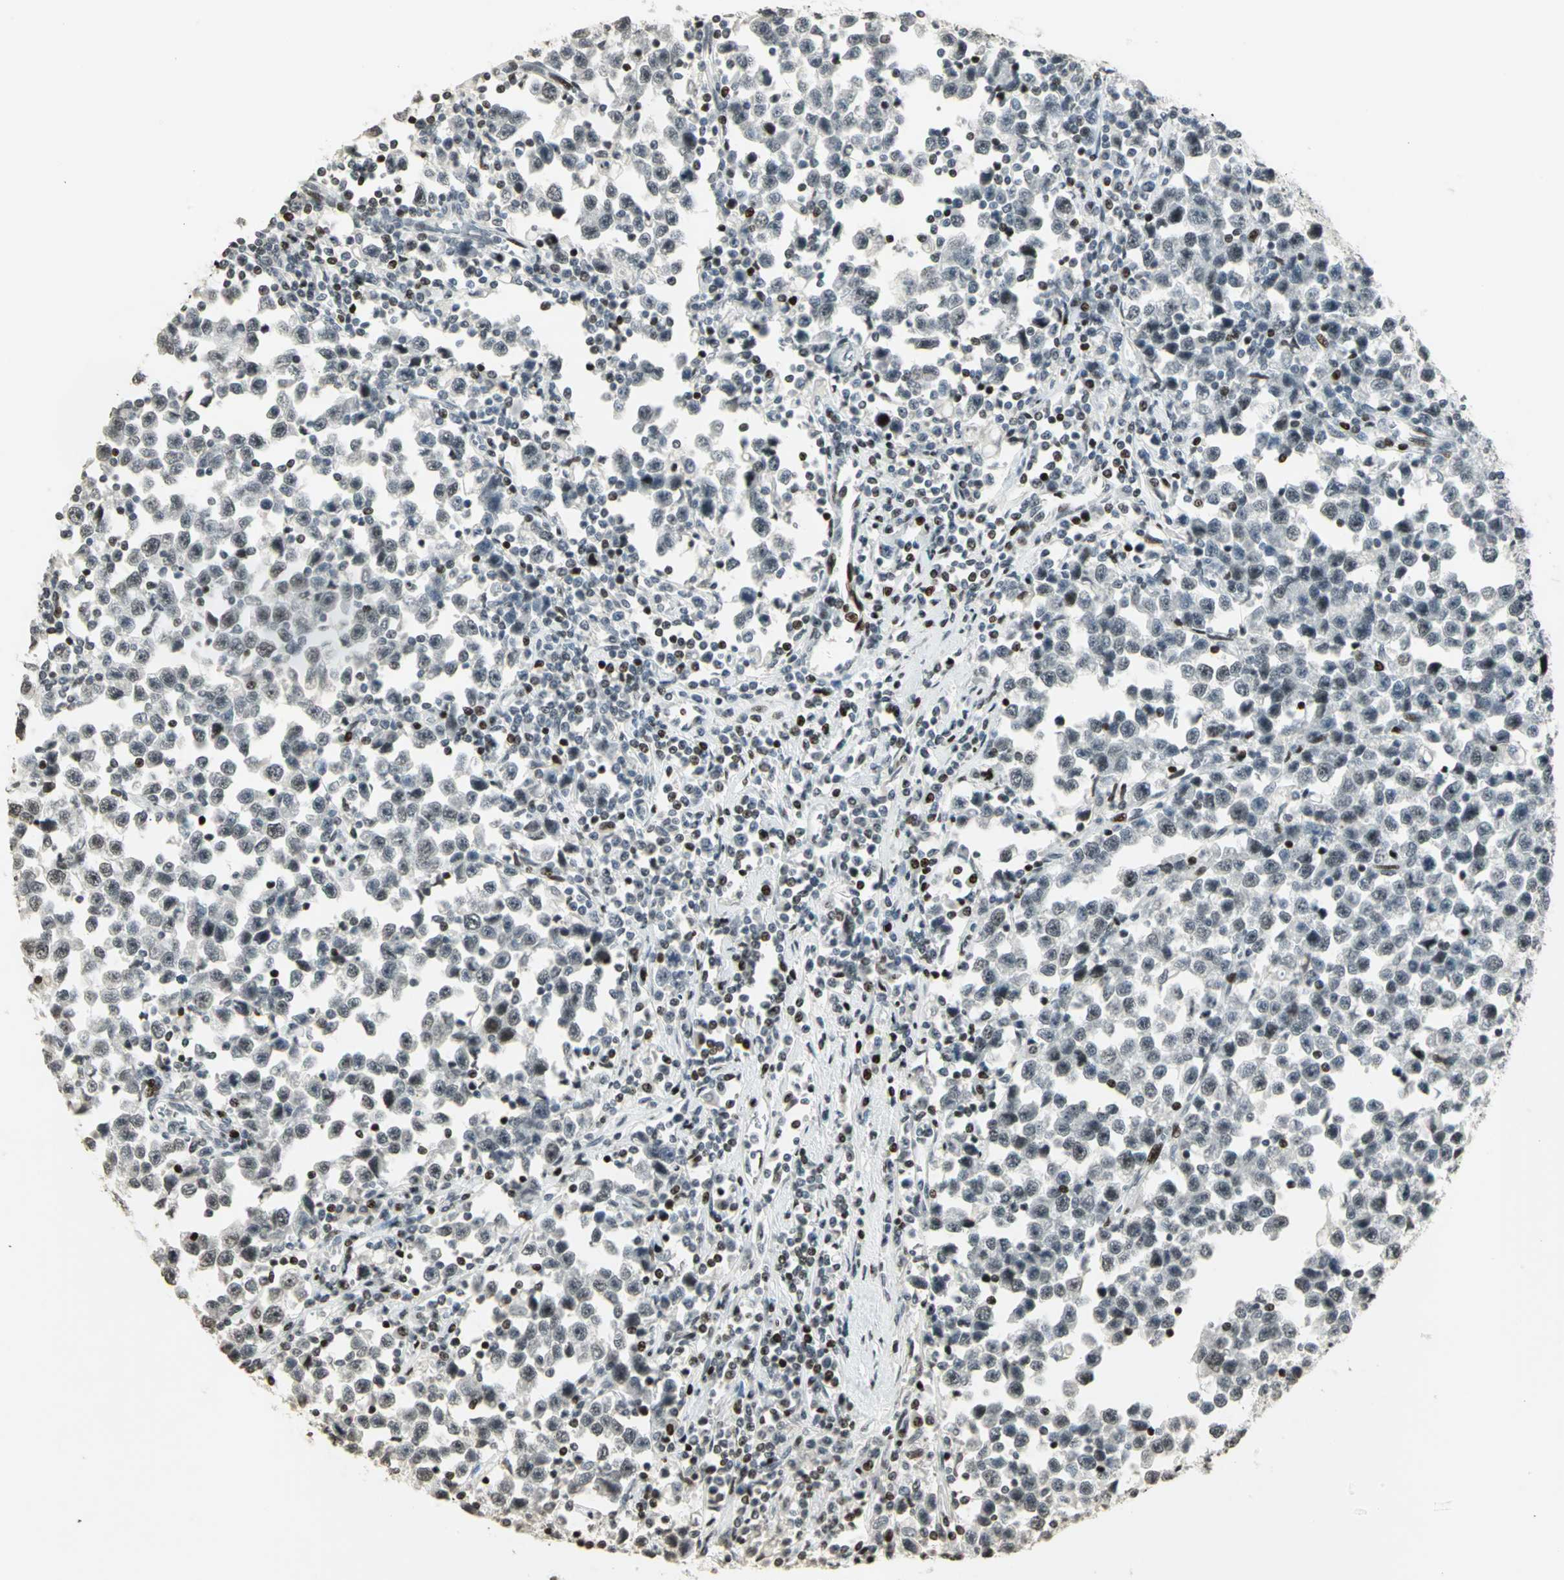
{"staining": {"intensity": "weak", "quantity": "<25%", "location": "nuclear"}, "tissue": "testis cancer", "cell_type": "Tumor cells", "image_type": "cancer", "snomed": [{"axis": "morphology", "description": "Seminoma, NOS"}, {"axis": "topography", "description": "Testis"}], "caption": "A high-resolution photomicrograph shows IHC staining of testis cancer (seminoma), which demonstrates no significant staining in tumor cells.", "gene": "KDM1A", "patient": {"sex": "male", "age": 43}}